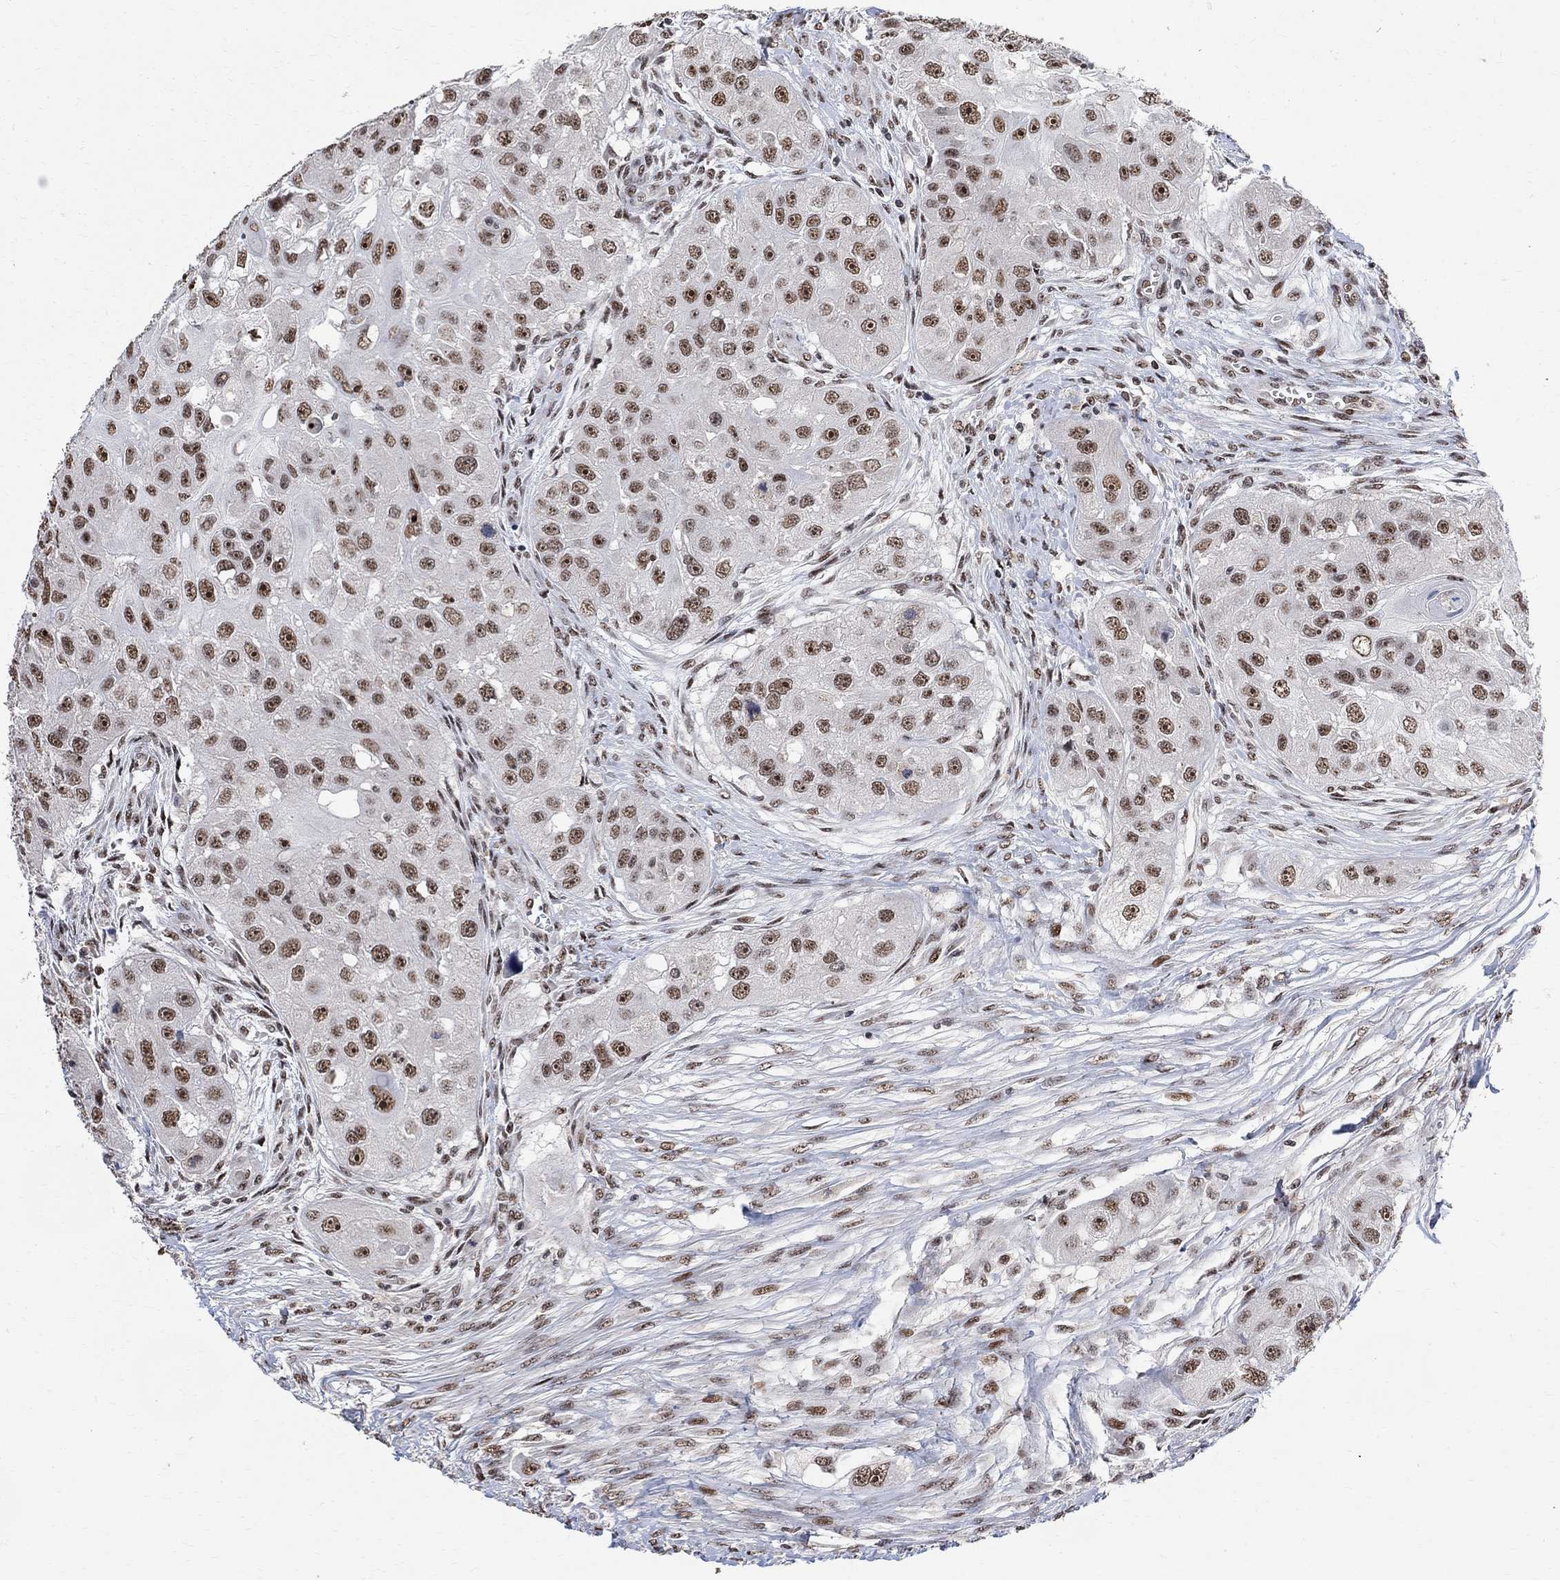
{"staining": {"intensity": "moderate", "quantity": ">75%", "location": "nuclear"}, "tissue": "head and neck cancer", "cell_type": "Tumor cells", "image_type": "cancer", "snomed": [{"axis": "morphology", "description": "Normal tissue, NOS"}, {"axis": "morphology", "description": "Squamous cell carcinoma, NOS"}, {"axis": "topography", "description": "Skeletal muscle"}, {"axis": "topography", "description": "Head-Neck"}], "caption": "Protein expression analysis of head and neck squamous cell carcinoma demonstrates moderate nuclear positivity in approximately >75% of tumor cells.", "gene": "E4F1", "patient": {"sex": "male", "age": 51}}